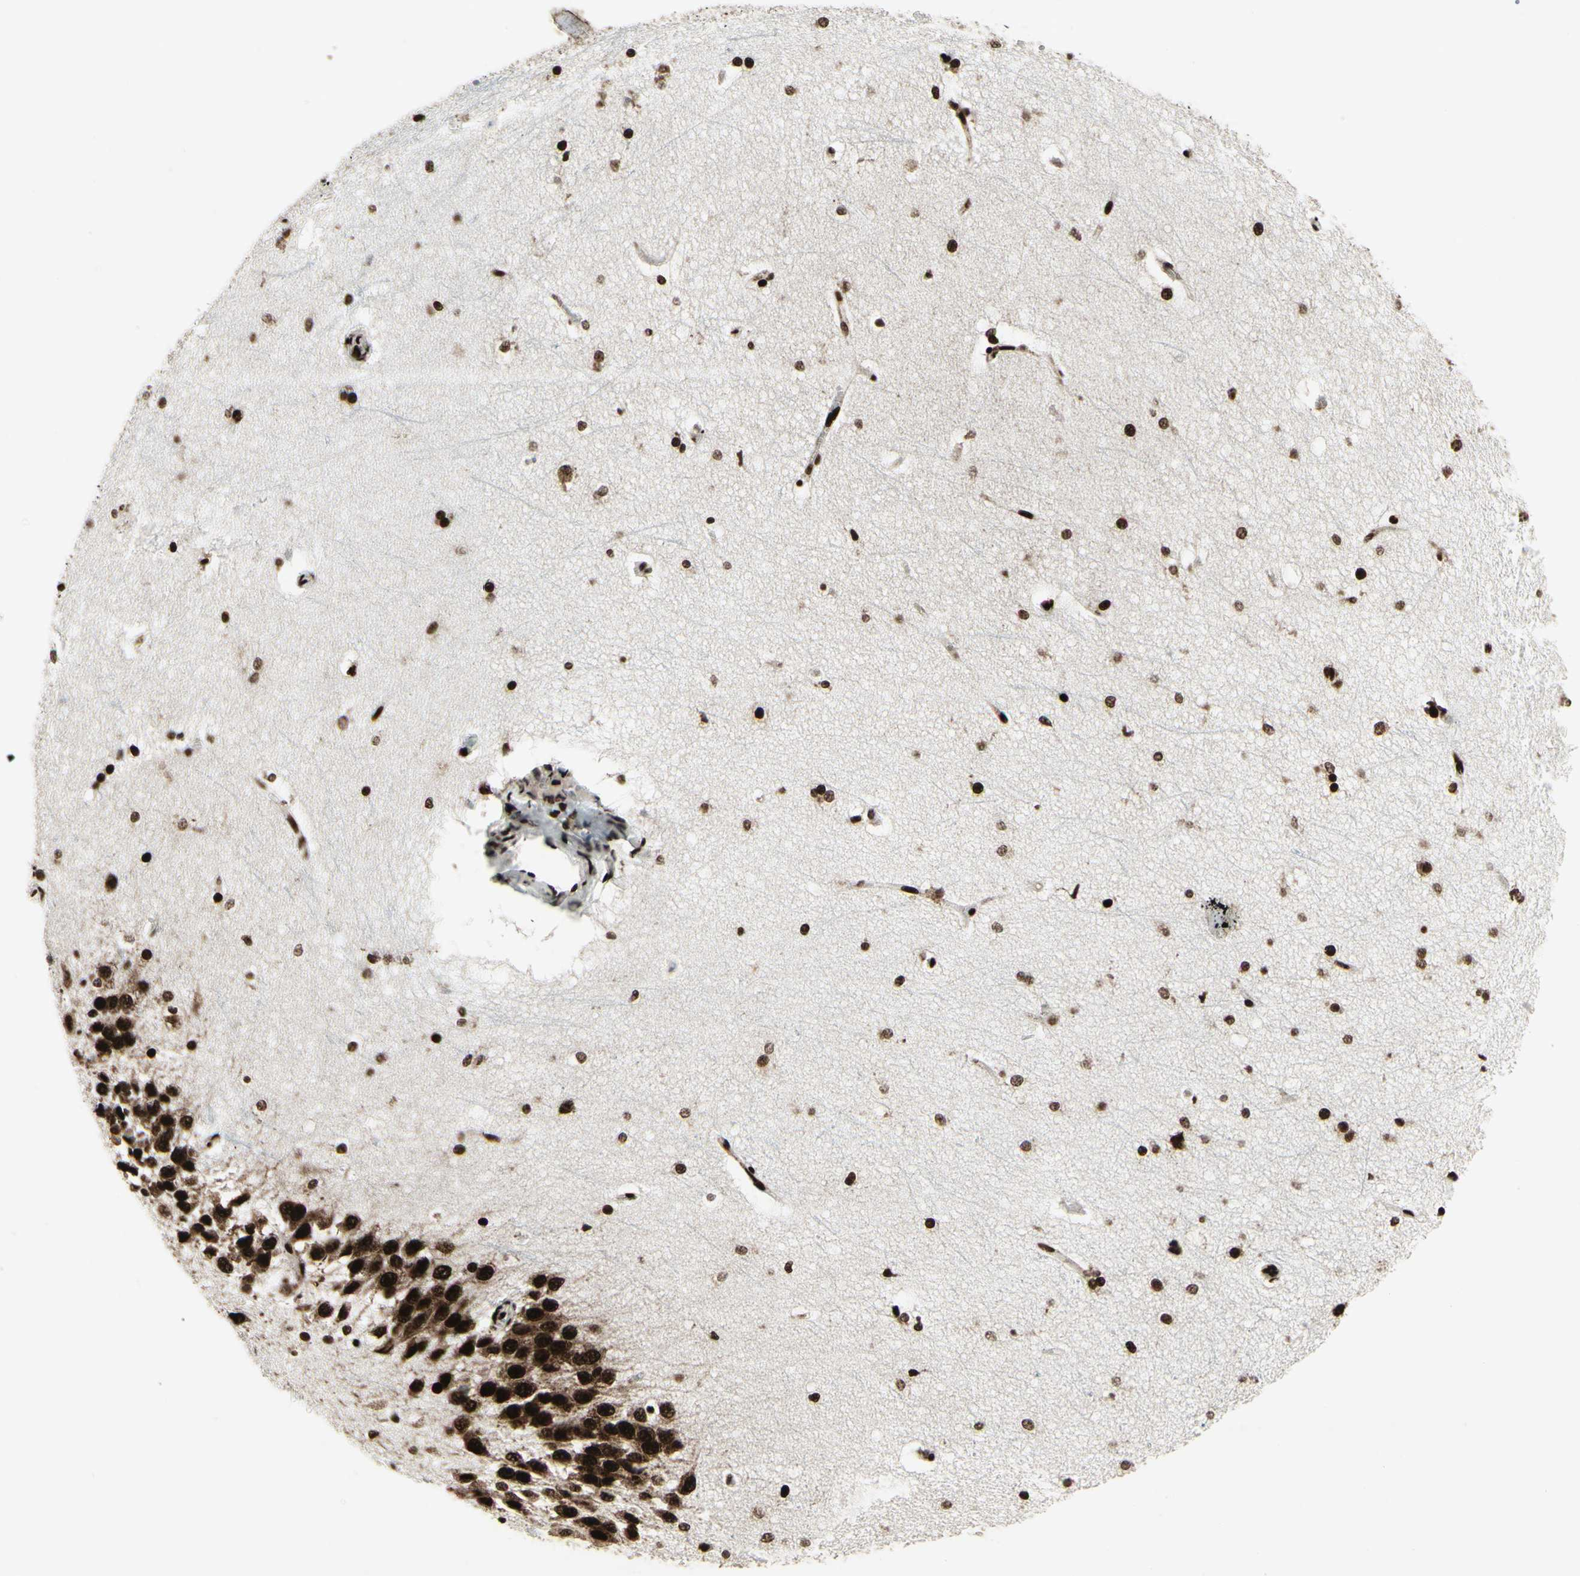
{"staining": {"intensity": "strong", "quantity": ">75%", "location": "nuclear"}, "tissue": "hippocampus", "cell_type": "Glial cells", "image_type": "normal", "snomed": [{"axis": "morphology", "description": "Normal tissue, NOS"}, {"axis": "topography", "description": "Hippocampus"}], "caption": "A brown stain highlights strong nuclear positivity of a protein in glial cells of normal human hippocampus.", "gene": "U2AF2", "patient": {"sex": "female", "age": 19}}